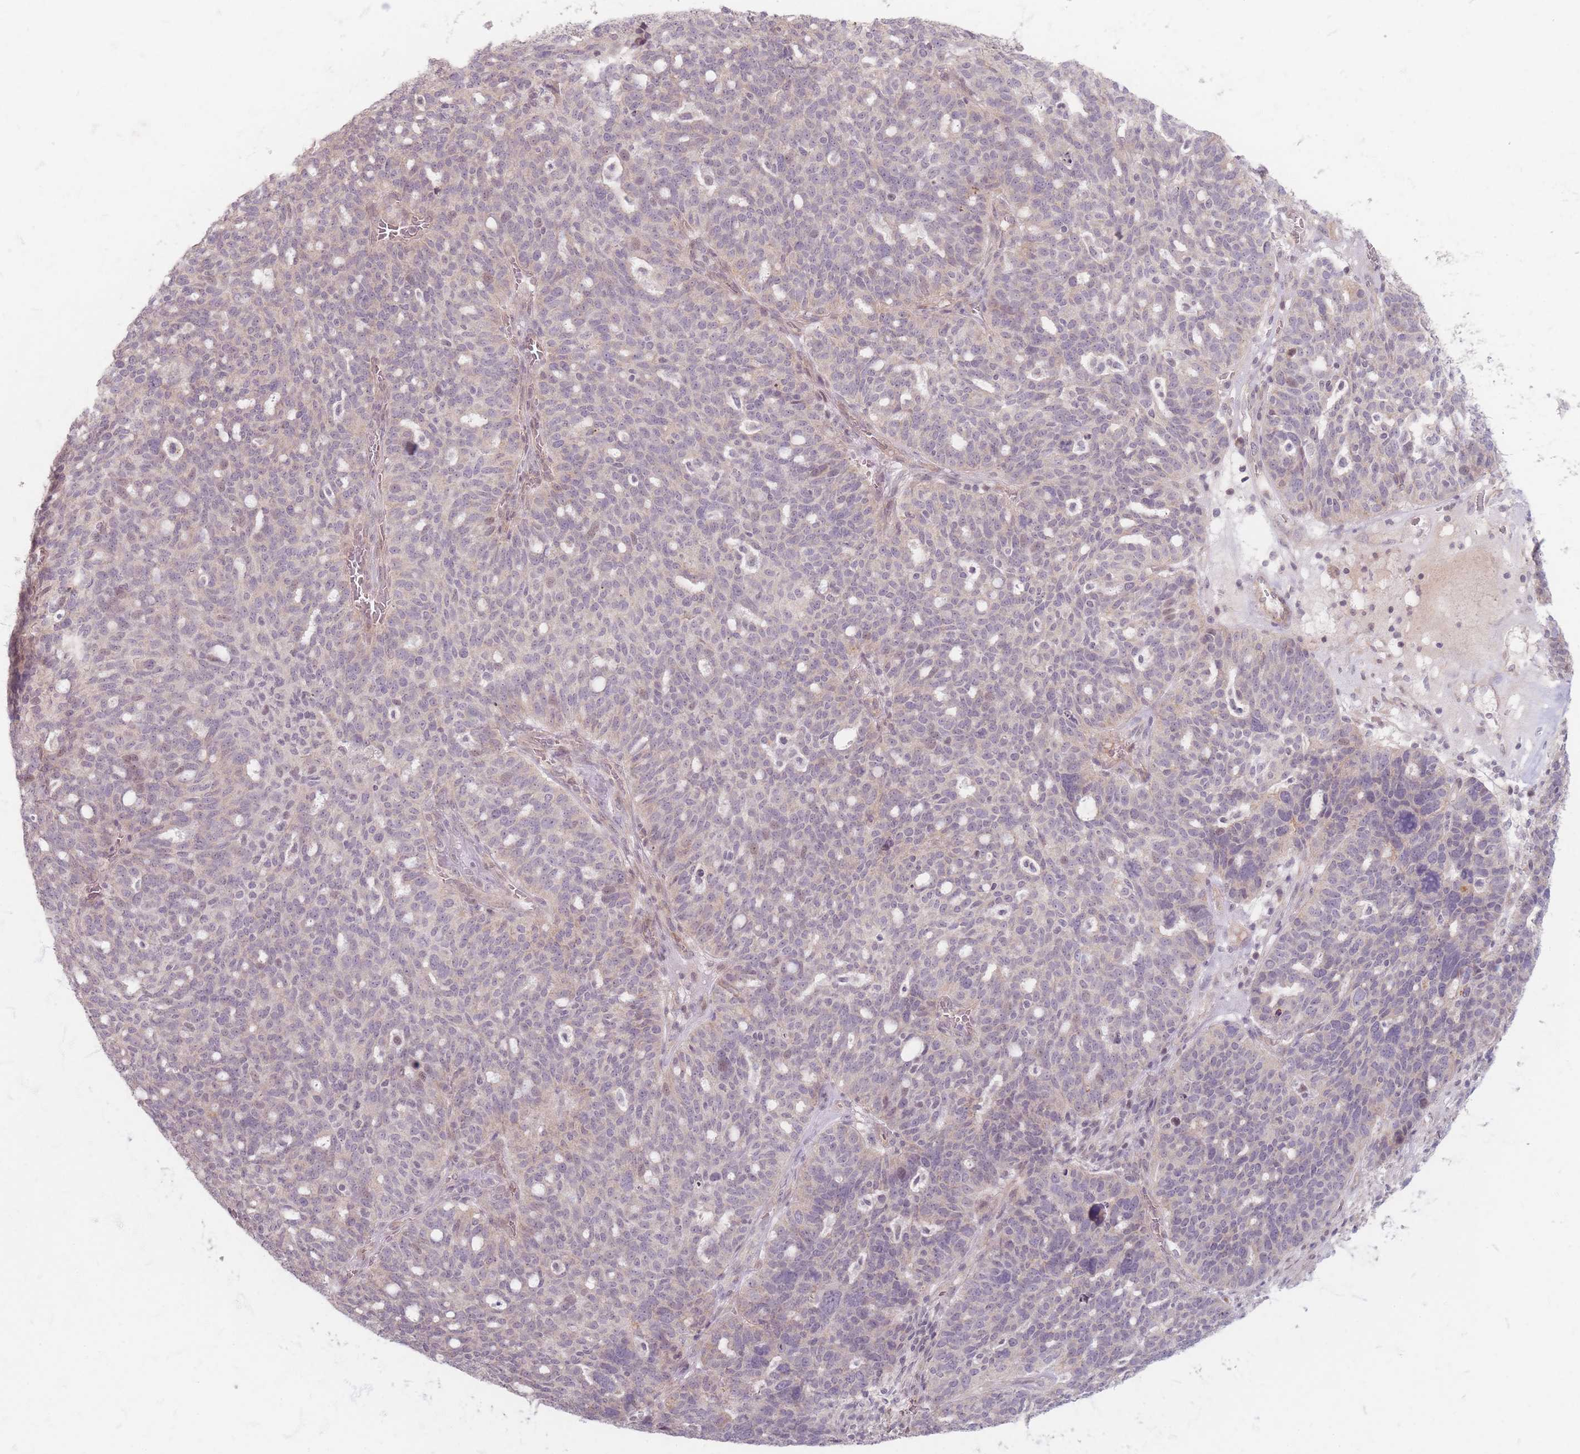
{"staining": {"intensity": "negative", "quantity": "none", "location": "none"}, "tissue": "ovarian cancer", "cell_type": "Tumor cells", "image_type": "cancer", "snomed": [{"axis": "morphology", "description": "Cystadenocarcinoma, serous, NOS"}, {"axis": "topography", "description": "Ovary"}], "caption": "Image shows no protein expression in tumor cells of ovarian cancer (serous cystadenocarcinoma) tissue.", "gene": "GABRA6", "patient": {"sex": "female", "age": 59}}